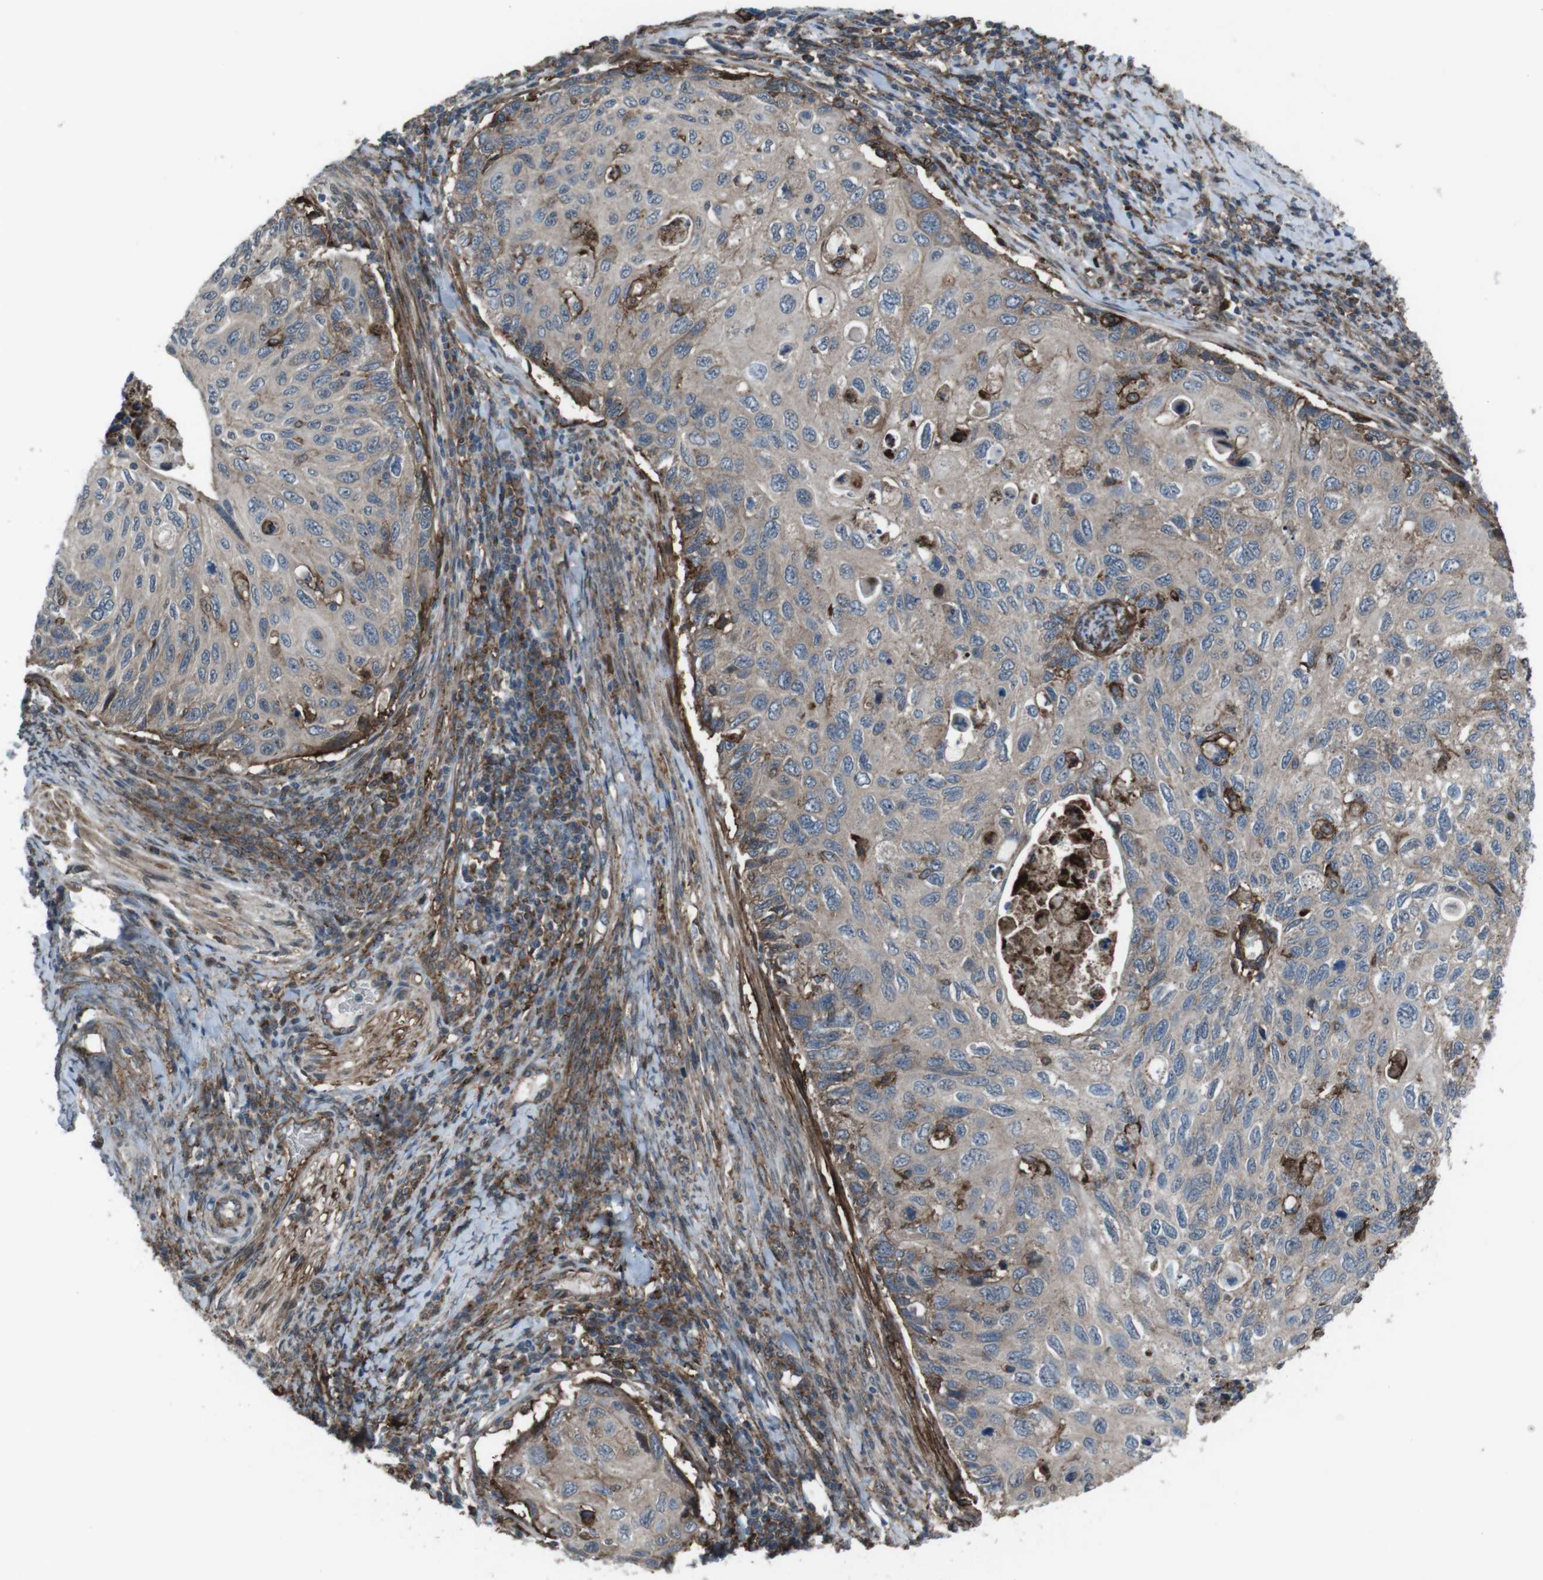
{"staining": {"intensity": "weak", "quantity": ">75%", "location": "cytoplasmic/membranous"}, "tissue": "cervical cancer", "cell_type": "Tumor cells", "image_type": "cancer", "snomed": [{"axis": "morphology", "description": "Squamous cell carcinoma, NOS"}, {"axis": "topography", "description": "Cervix"}], "caption": "A brown stain labels weak cytoplasmic/membranous expression of a protein in cervical cancer (squamous cell carcinoma) tumor cells.", "gene": "GDF10", "patient": {"sex": "female", "age": 70}}